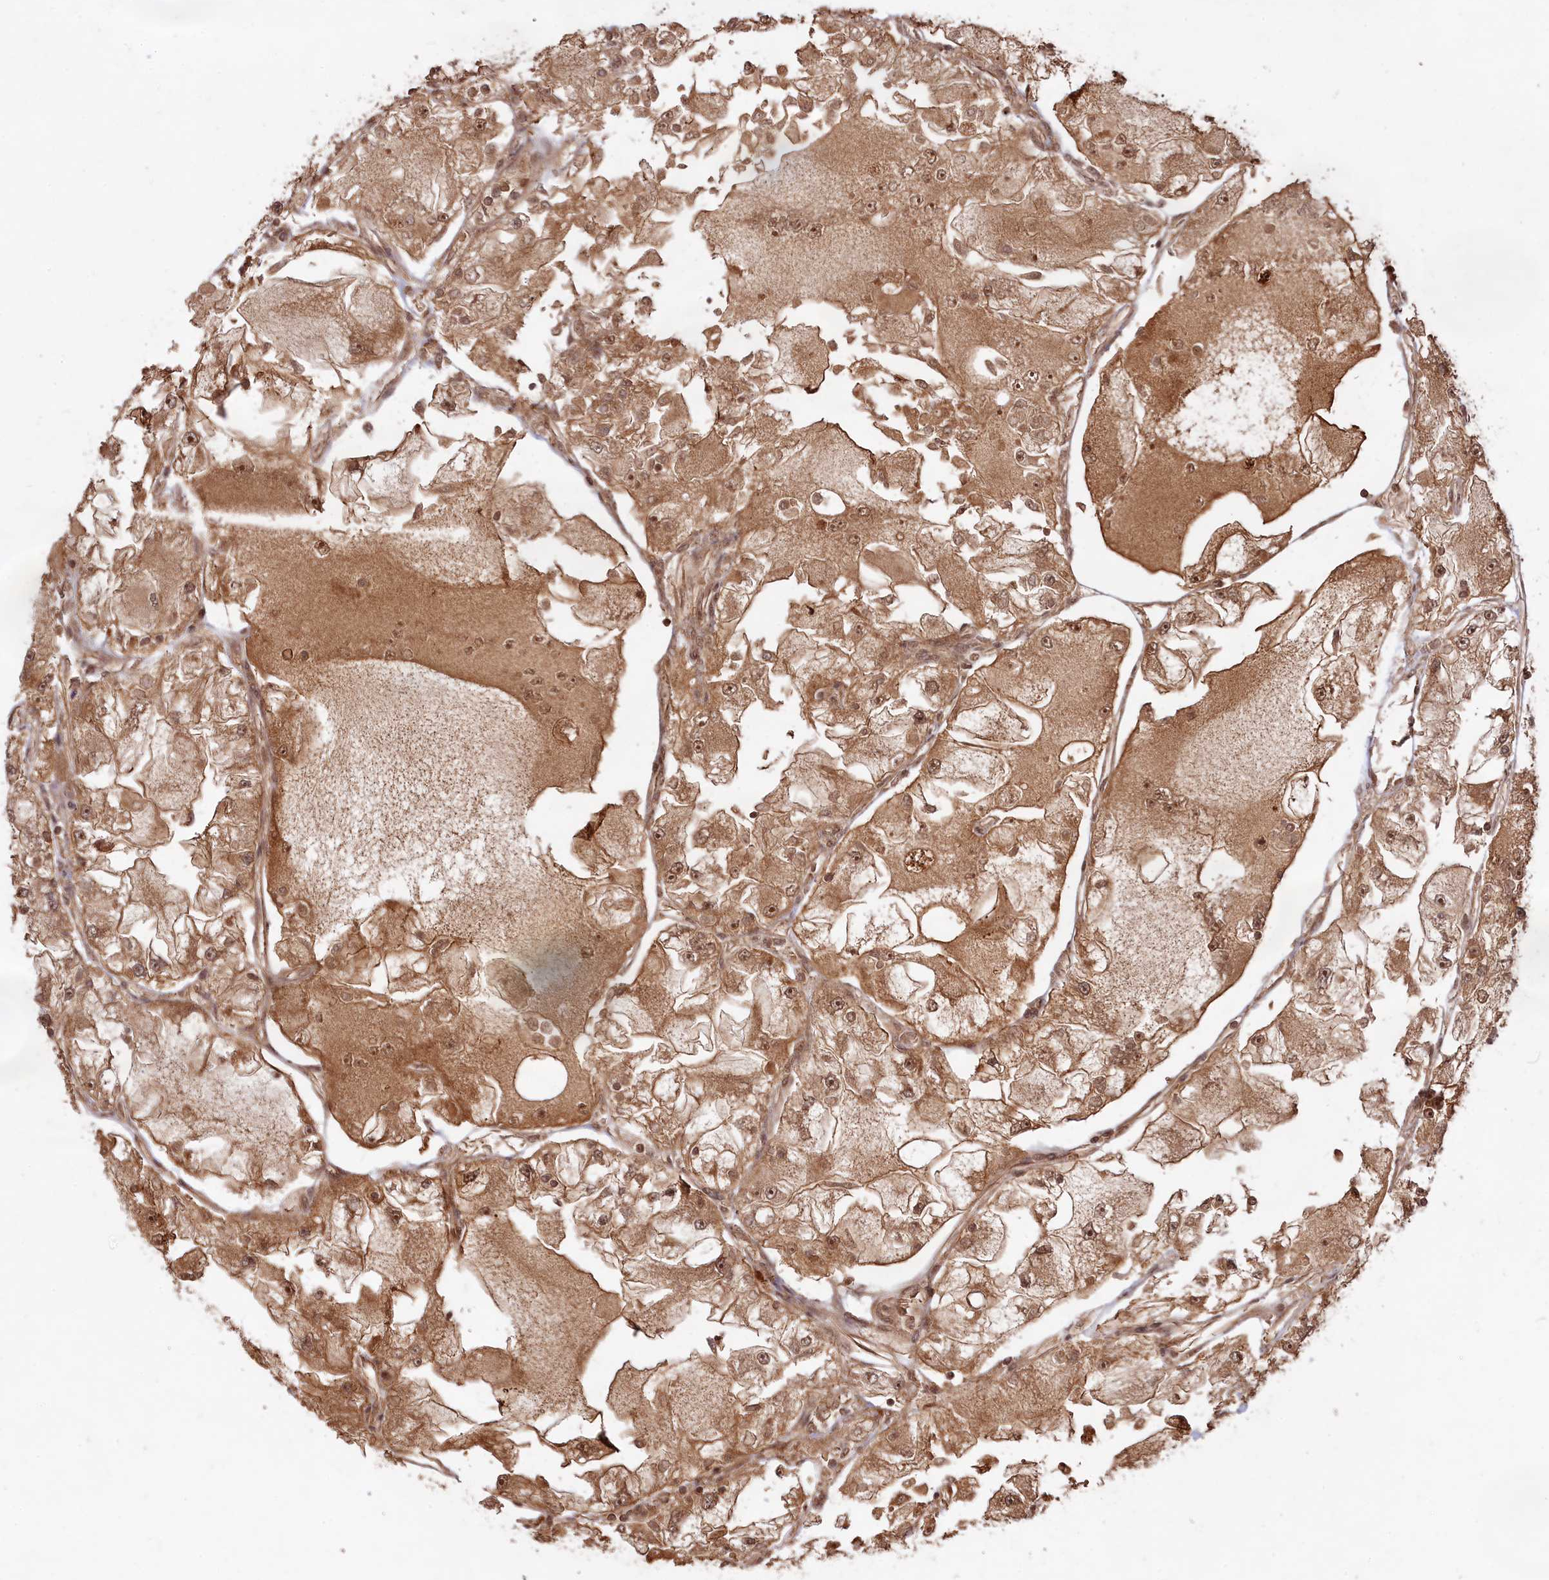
{"staining": {"intensity": "moderate", "quantity": ">75%", "location": "cytoplasmic/membranous,nuclear"}, "tissue": "renal cancer", "cell_type": "Tumor cells", "image_type": "cancer", "snomed": [{"axis": "morphology", "description": "Adenocarcinoma, NOS"}, {"axis": "topography", "description": "Kidney"}], "caption": "This is an image of immunohistochemistry (IHC) staining of adenocarcinoma (renal), which shows moderate positivity in the cytoplasmic/membranous and nuclear of tumor cells.", "gene": "CCDC174", "patient": {"sex": "female", "age": 72}}